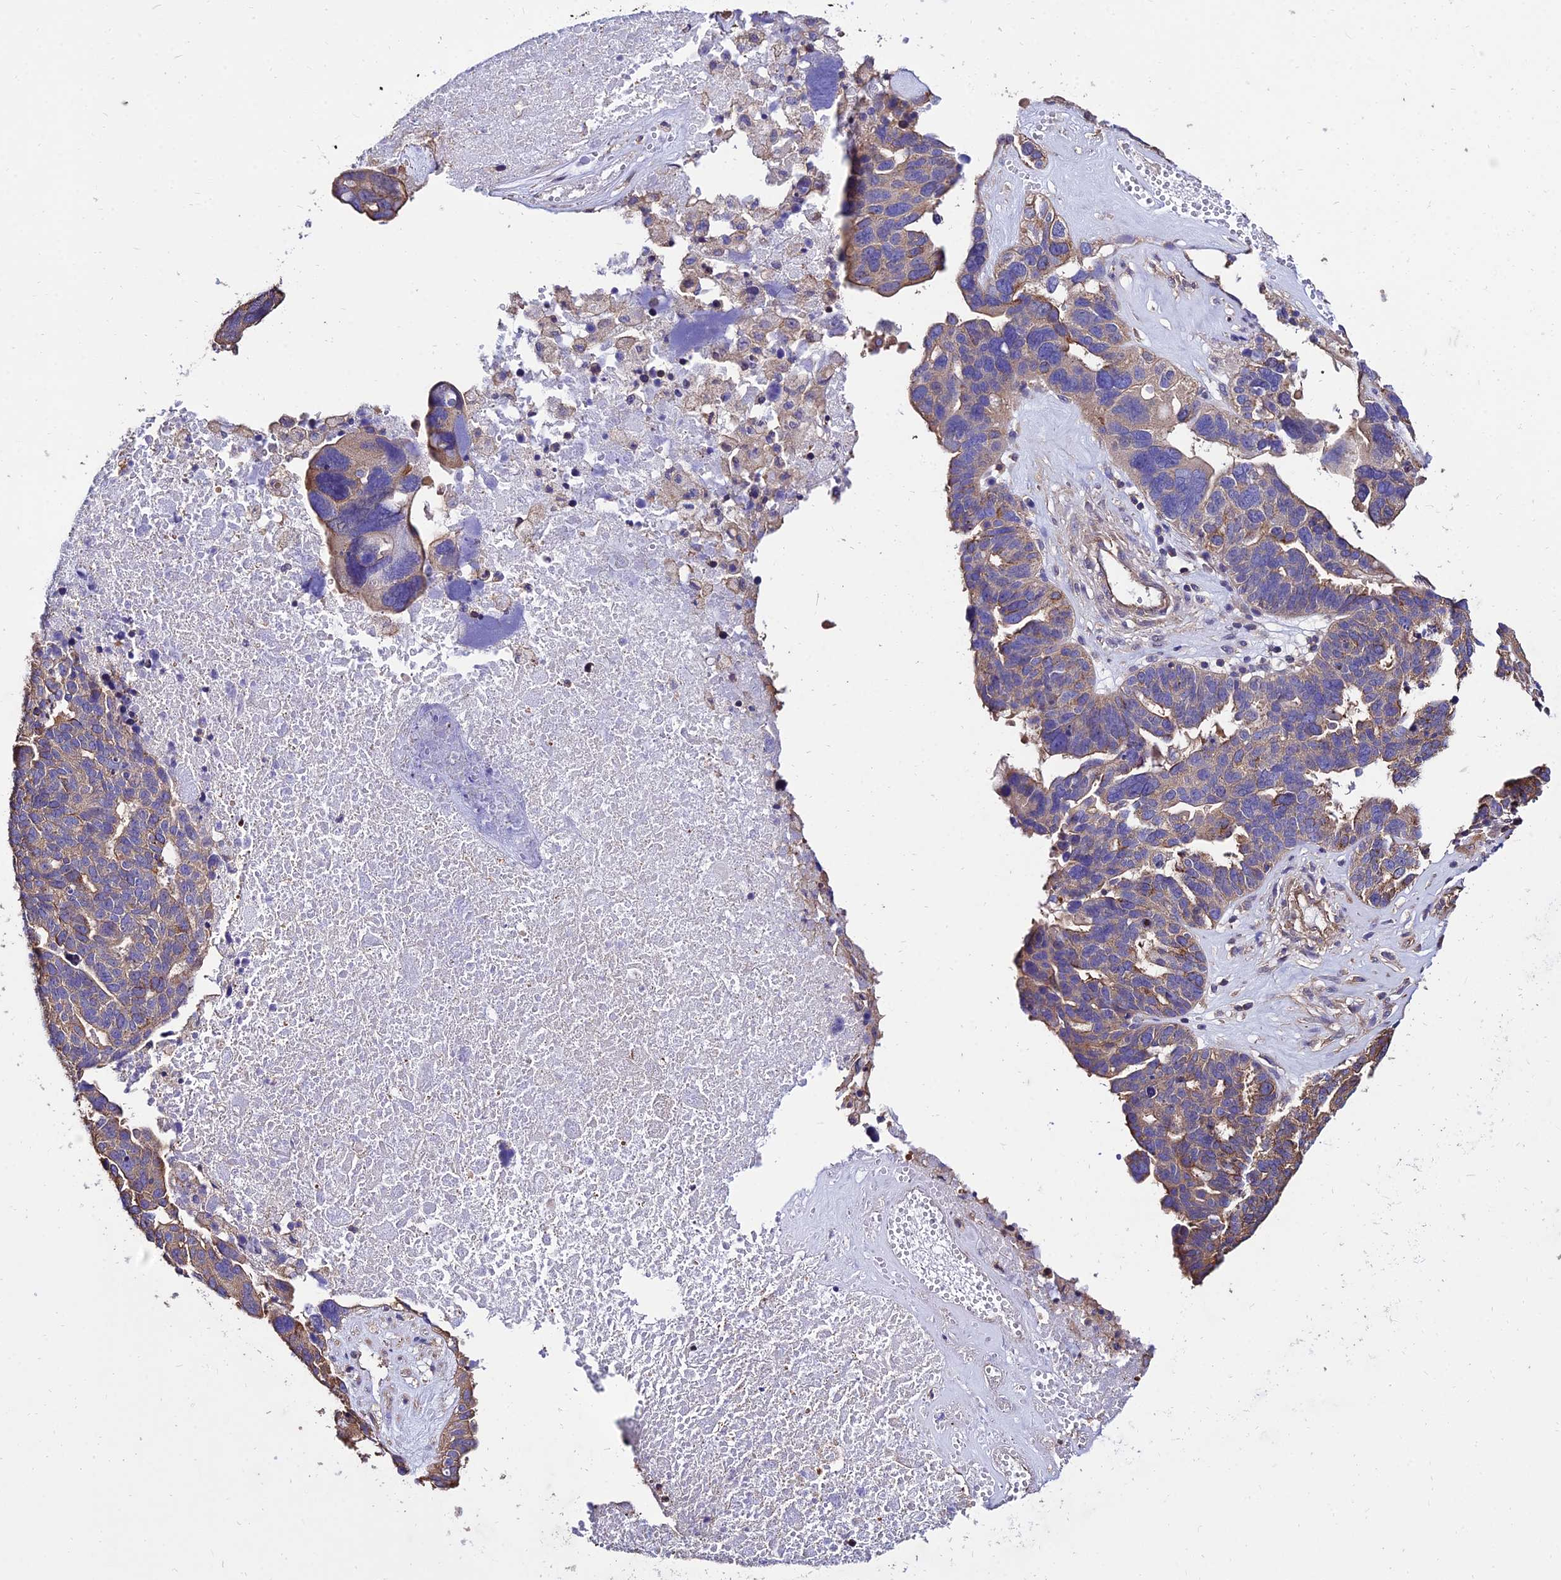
{"staining": {"intensity": "weak", "quantity": "<25%", "location": "cytoplasmic/membranous"}, "tissue": "ovarian cancer", "cell_type": "Tumor cells", "image_type": "cancer", "snomed": [{"axis": "morphology", "description": "Cystadenocarcinoma, serous, NOS"}, {"axis": "topography", "description": "Ovary"}], "caption": "Tumor cells show no significant staining in ovarian cancer. (IHC, brightfield microscopy, high magnification).", "gene": "CALM2", "patient": {"sex": "female", "age": 59}}